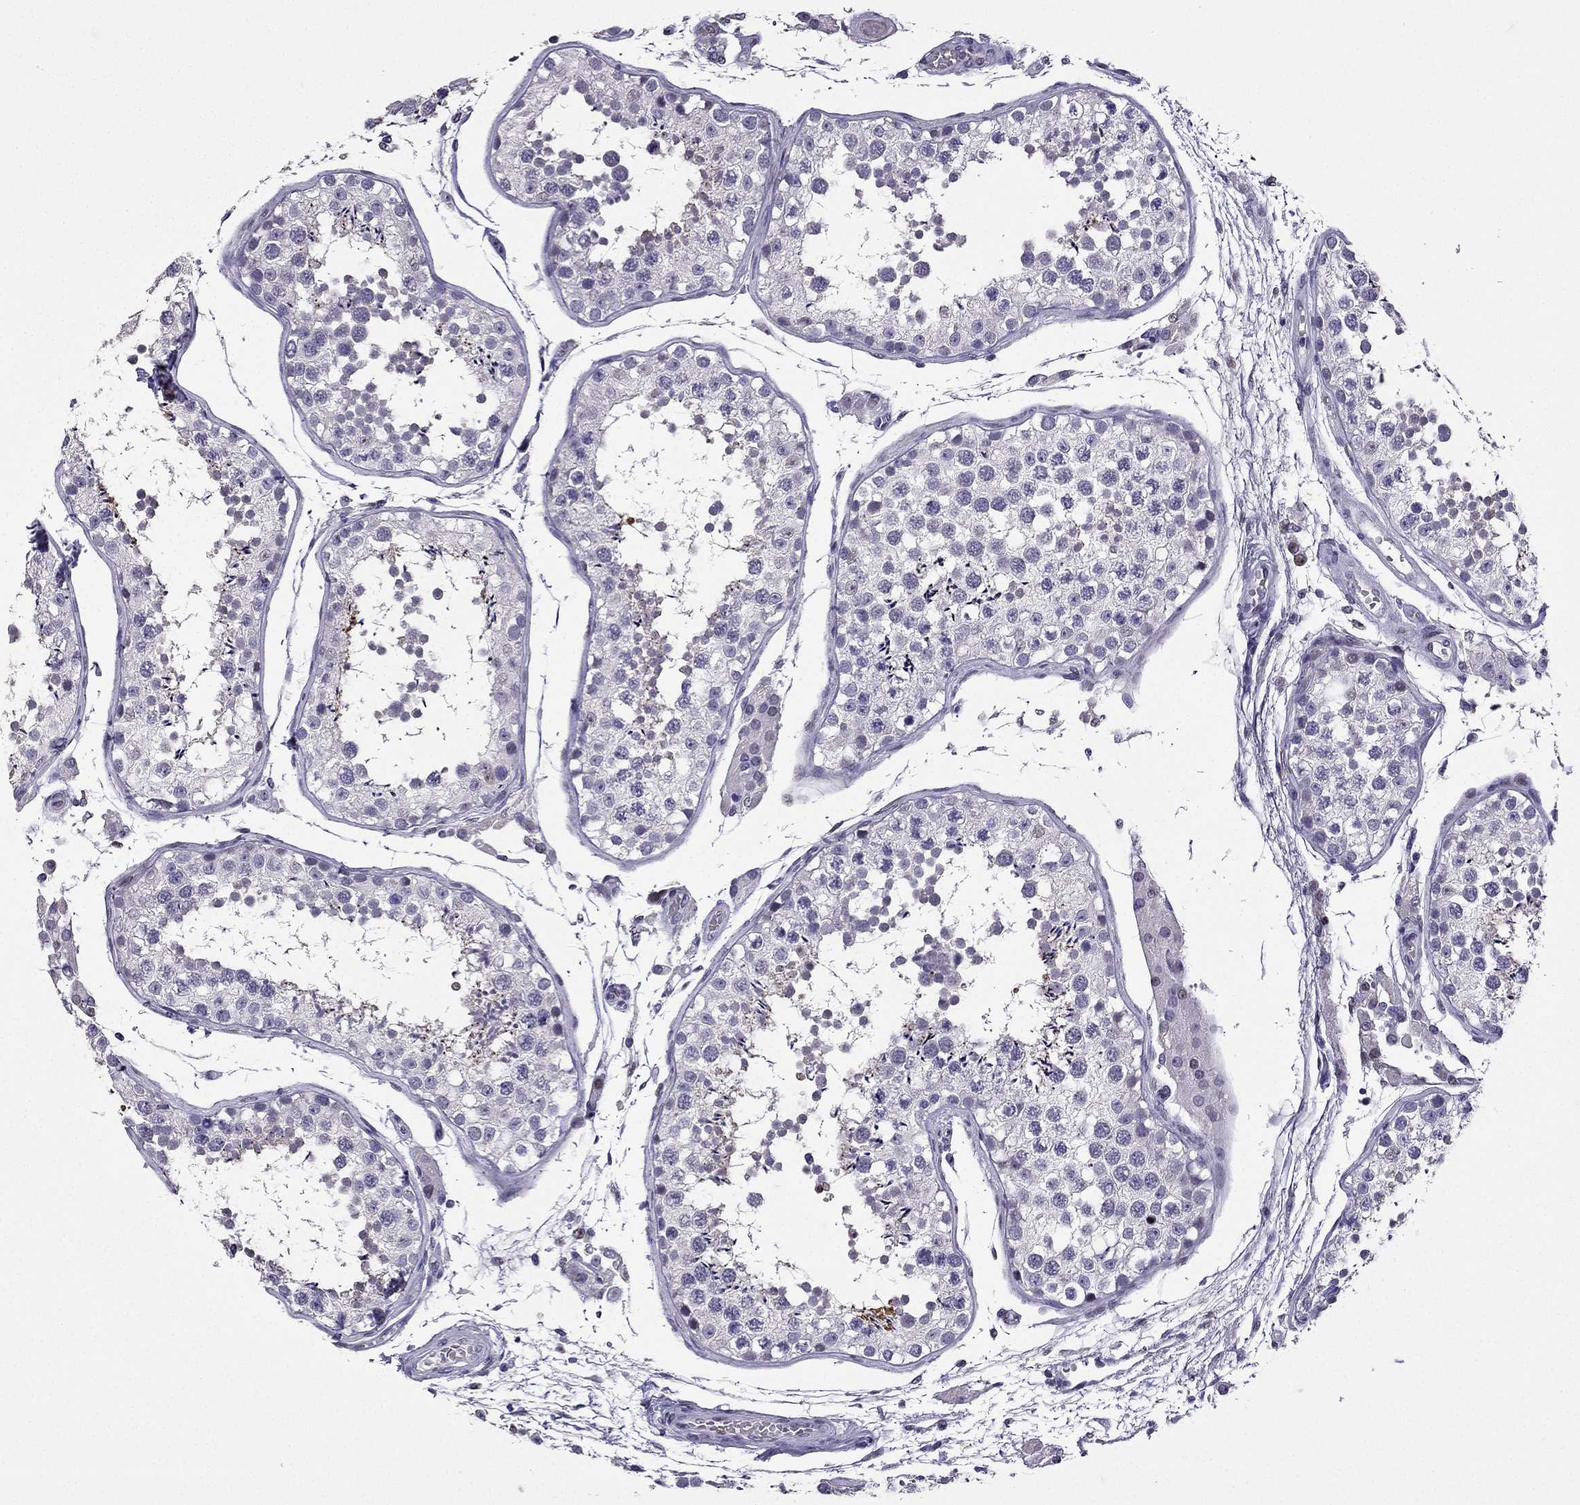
{"staining": {"intensity": "strong", "quantity": "<25%", "location": "cytoplasmic/membranous"}, "tissue": "testis", "cell_type": "Cells in seminiferous ducts", "image_type": "normal", "snomed": [{"axis": "morphology", "description": "Normal tissue, NOS"}, {"axis": "topography", "description": "Testis"}], "caption": "Testis stained with a brown dye shows strong cytoplasmic/membranous positive positivity in approximately <25% of cells in seminiferous ducts.", "gene": "TTN", "patient": {"sex": "male", "age": 29}}